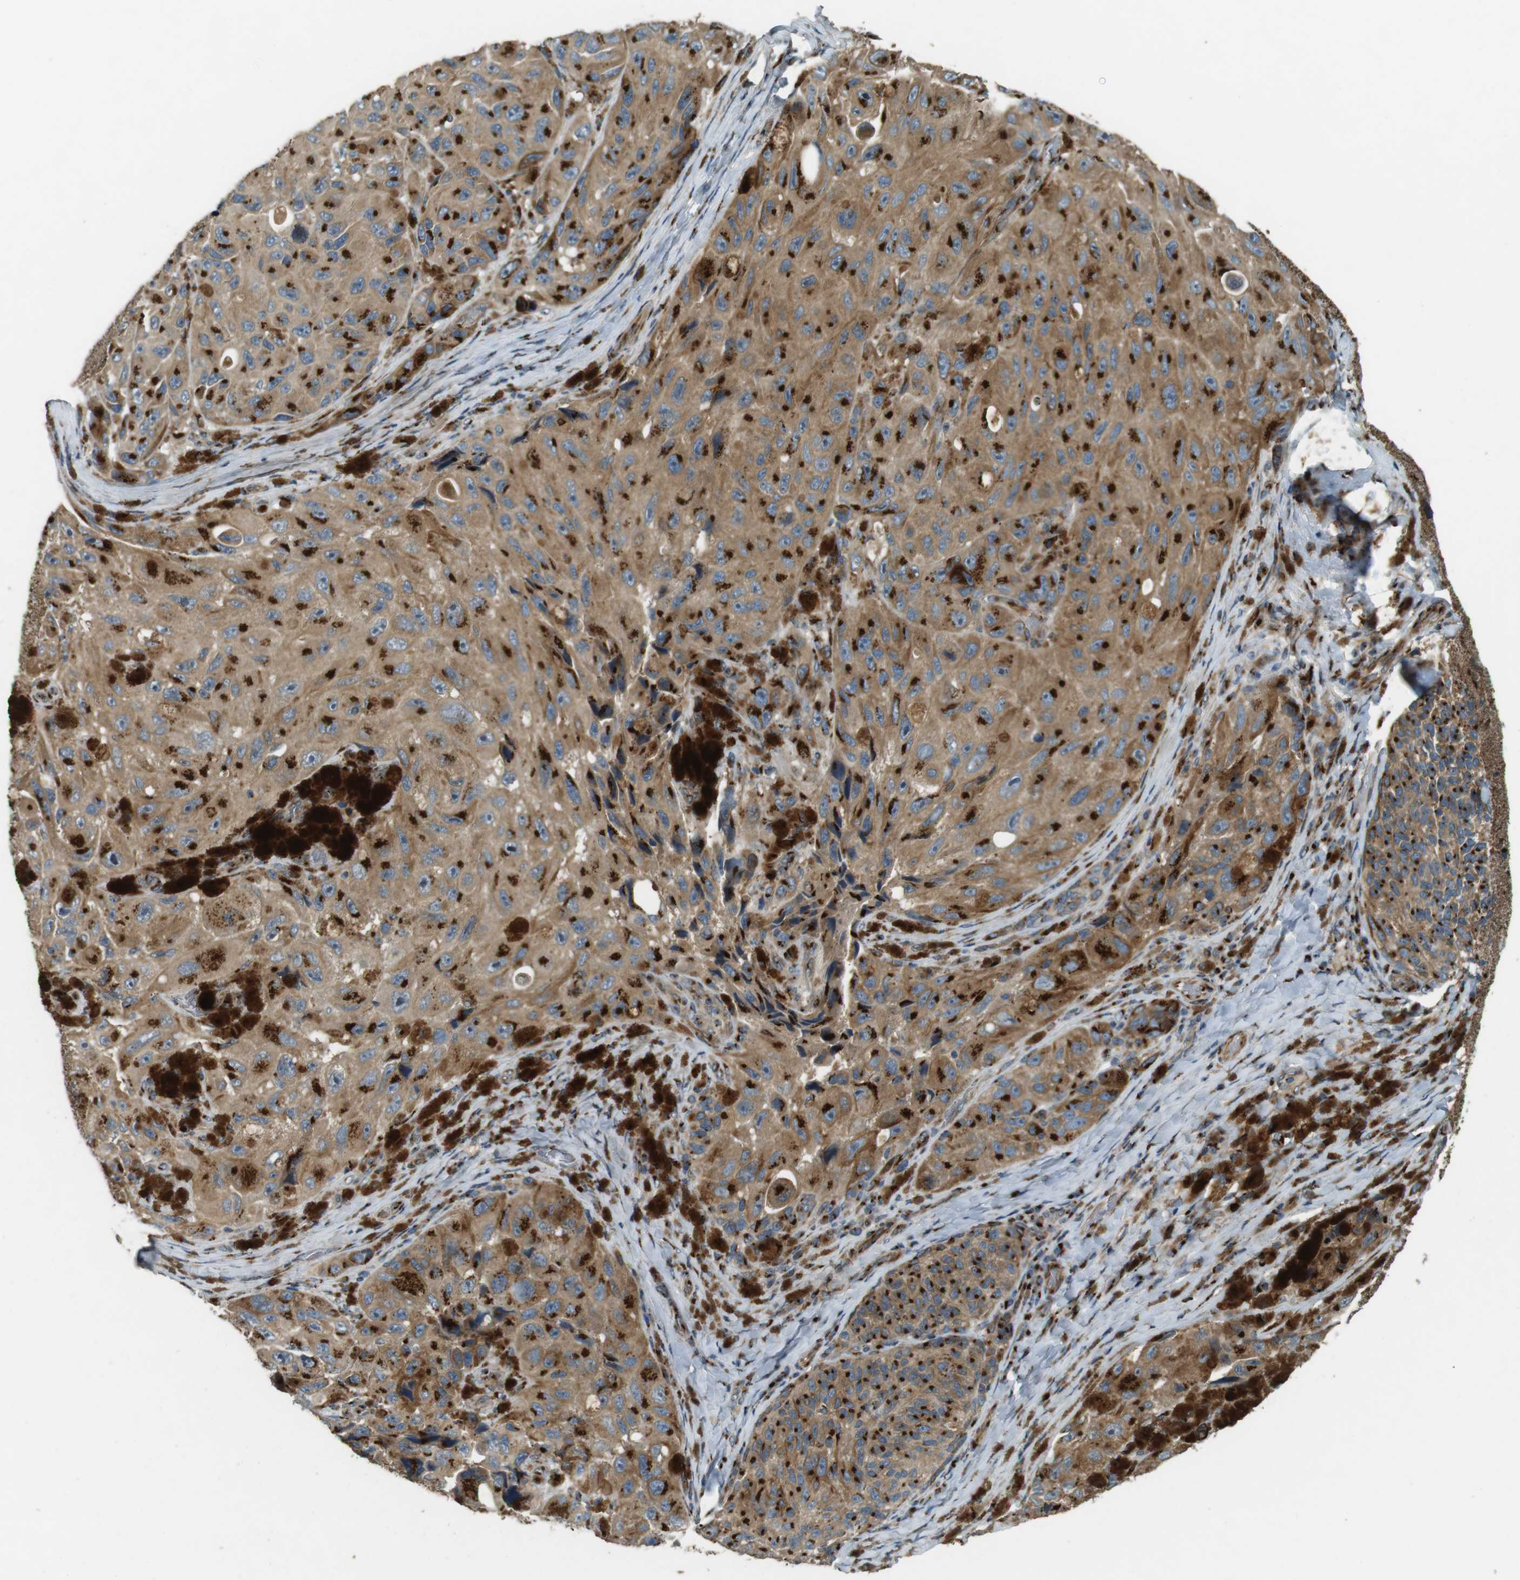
{"staining": {"intensity": "strong", "quantity": ">75%", "location": "cytoplasmic/membranous"}, "tissue": "melanoma", "cell_type": "Tumor cells", "image_type": "cancer", "snomed": [{"axis": "morphology", "description": "Malignant melanoma, NOS"}, {"axis": "topography", "description": "Skin"}], "caption": "This photomicrograph exhibits IHC staining of human malignant melanoma, with high strong cytoplasmic/membranous expression in about >75% of tumor cells.", "gene": "TMEM115", "patient": {"sex": "female", "age": 73}}